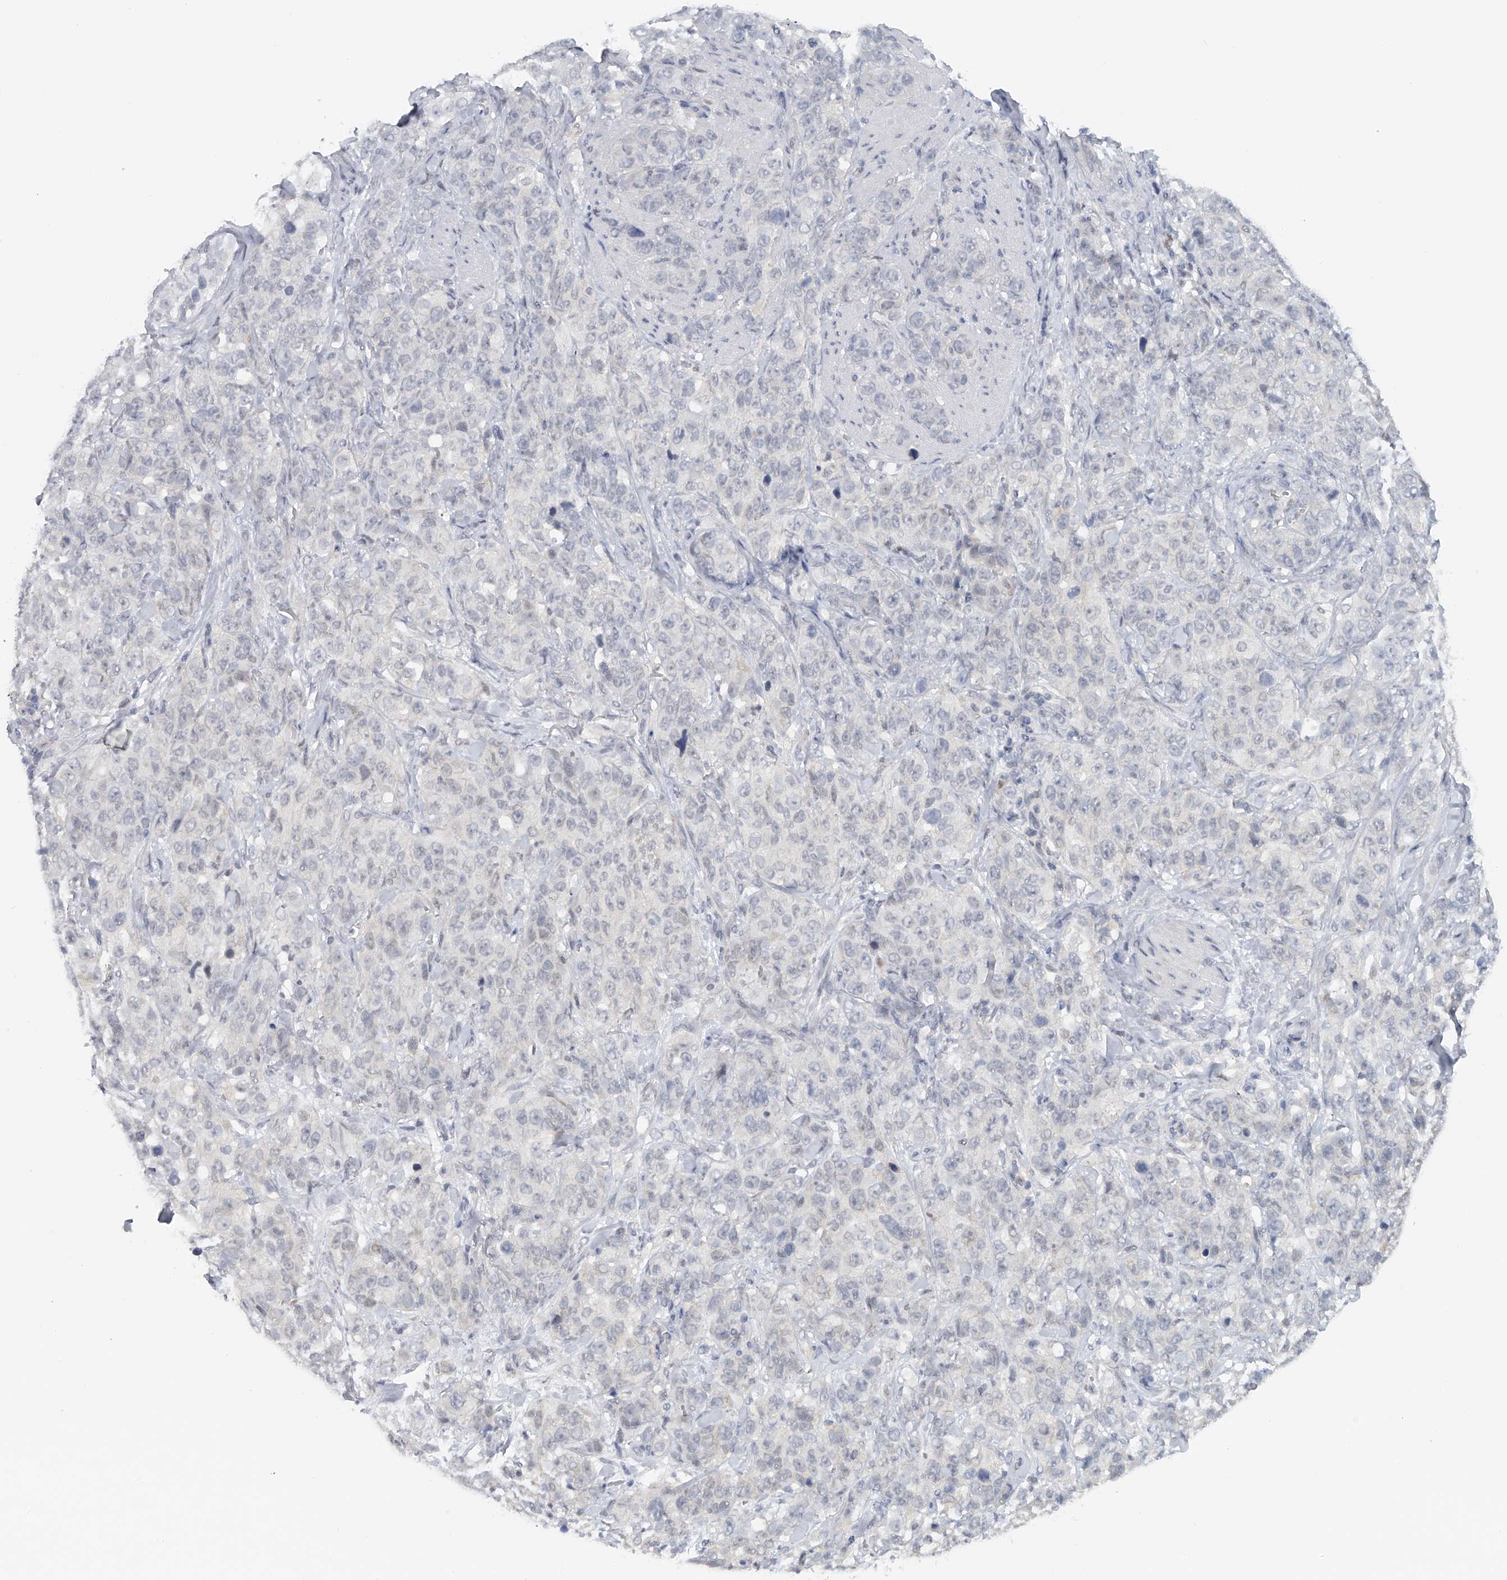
{"staining": {"intensity": "negative", "quantity": "none", "location": "none"}, "tissue": "stomach cancer", "cell_type": "Tumor cells", "image_type": "cancer", "snomed": [{"axis": "morphology", "description": "Adenocarcinoma, NOS"}, {"axis": "topography", "description": "Stomach"}], "caption": "Adenocarcinoma (stomach) was stained to show a protein in brown. There is no significant expression in tumor cells.", "gene": "DDX43", "patient": {"sex": "male", "age": 48}}